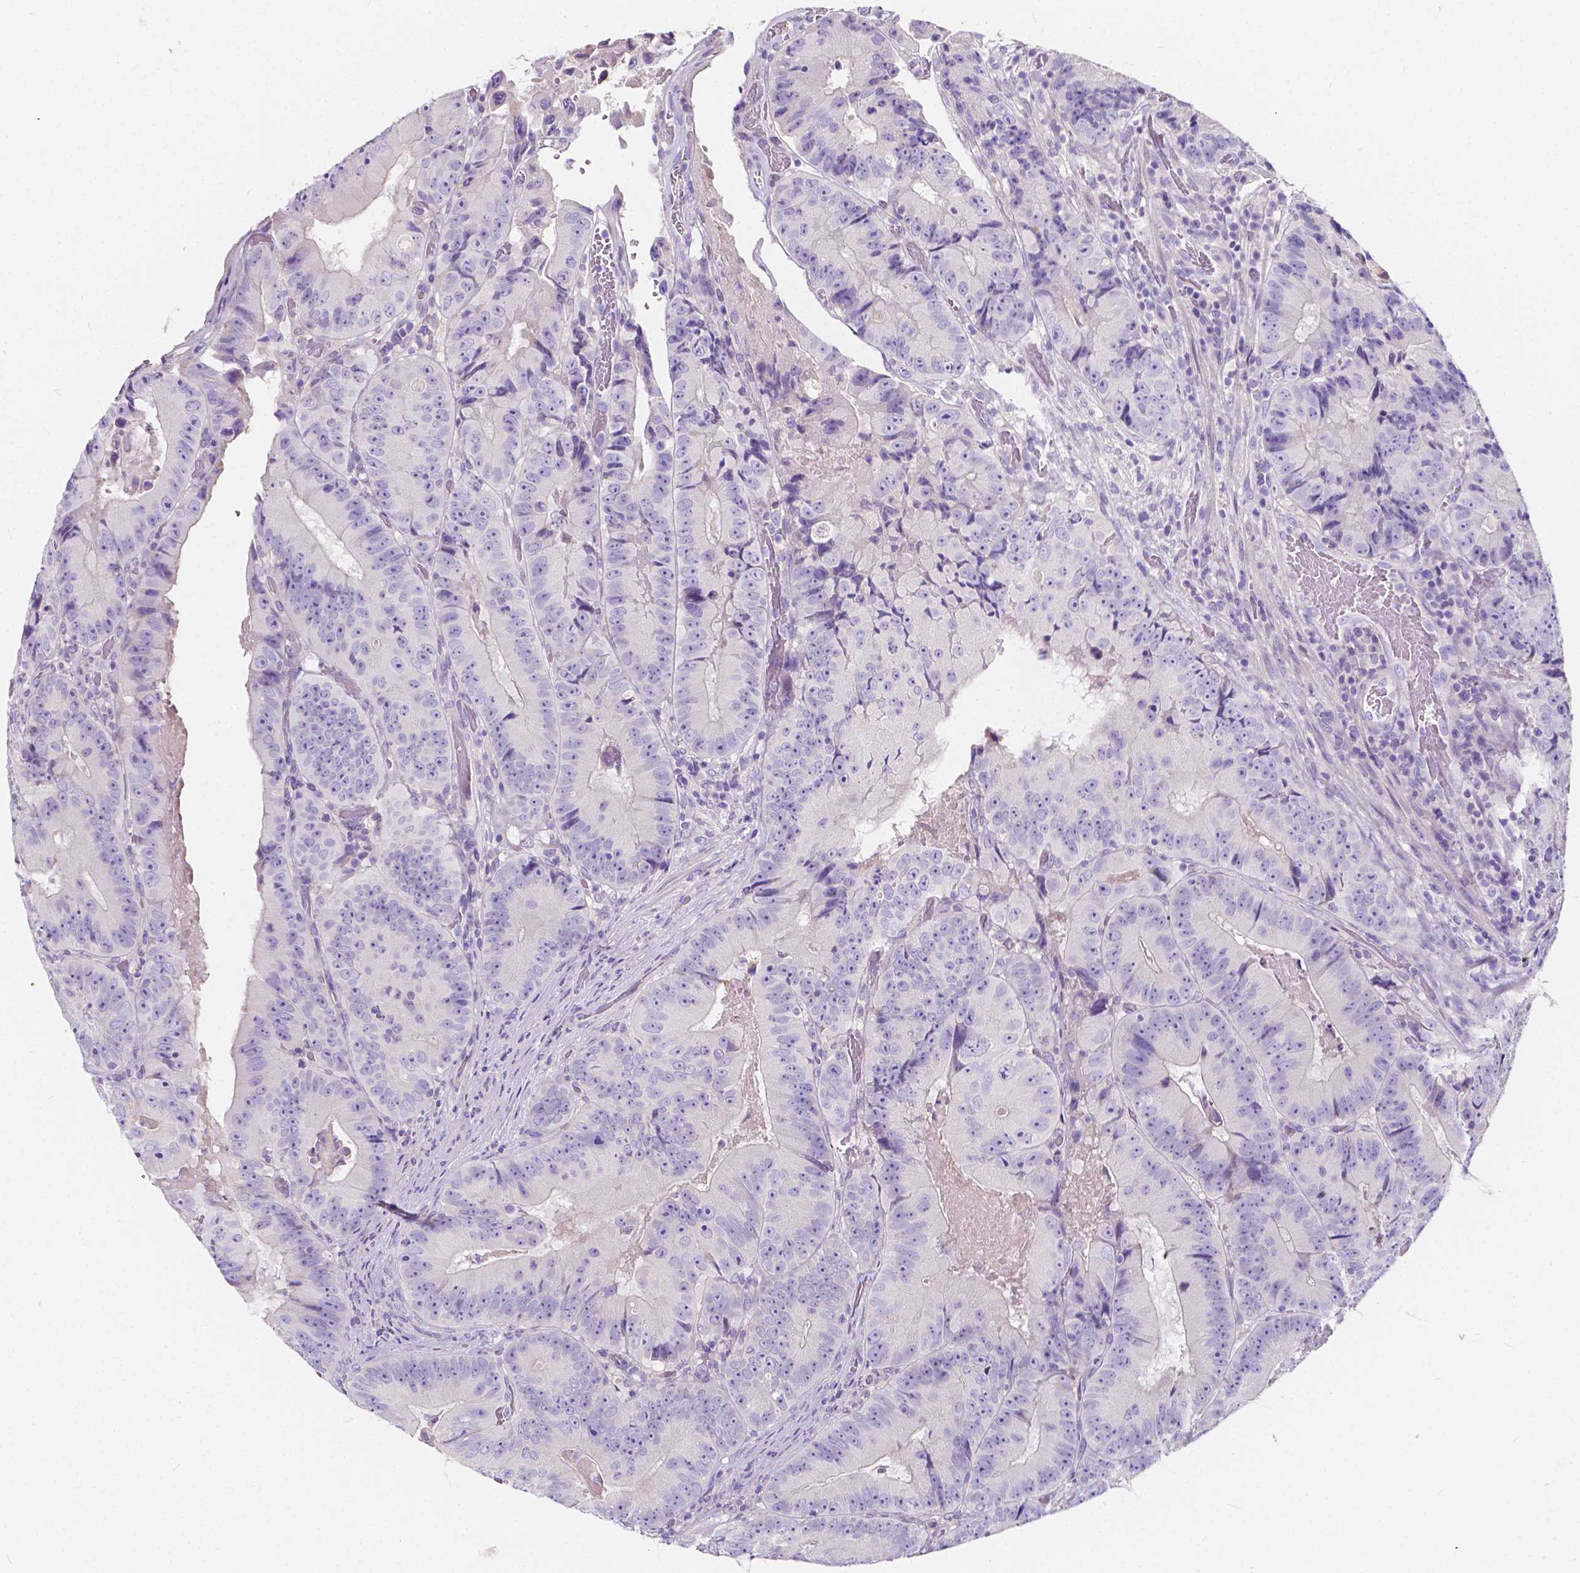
{"staining": {"intensity": "negative", "quantity": "none", "location": "none"}, "tissue": "colorectal cancer", "cell_type": "Tumor cells", "image_type": "cancer", "snomed": [{"axis": "morphology", "description": "Adenocarcinoma, NOS"}, {"axis": "topography", "description": "Colon"}], "caption": "Immunohistochemistry (IHC) of adenocarcinoma (colorectal) reveals no positivity in tumor cells.", "gene": "CLSTN2", "patient": {"sex": "female", "age": 86}}